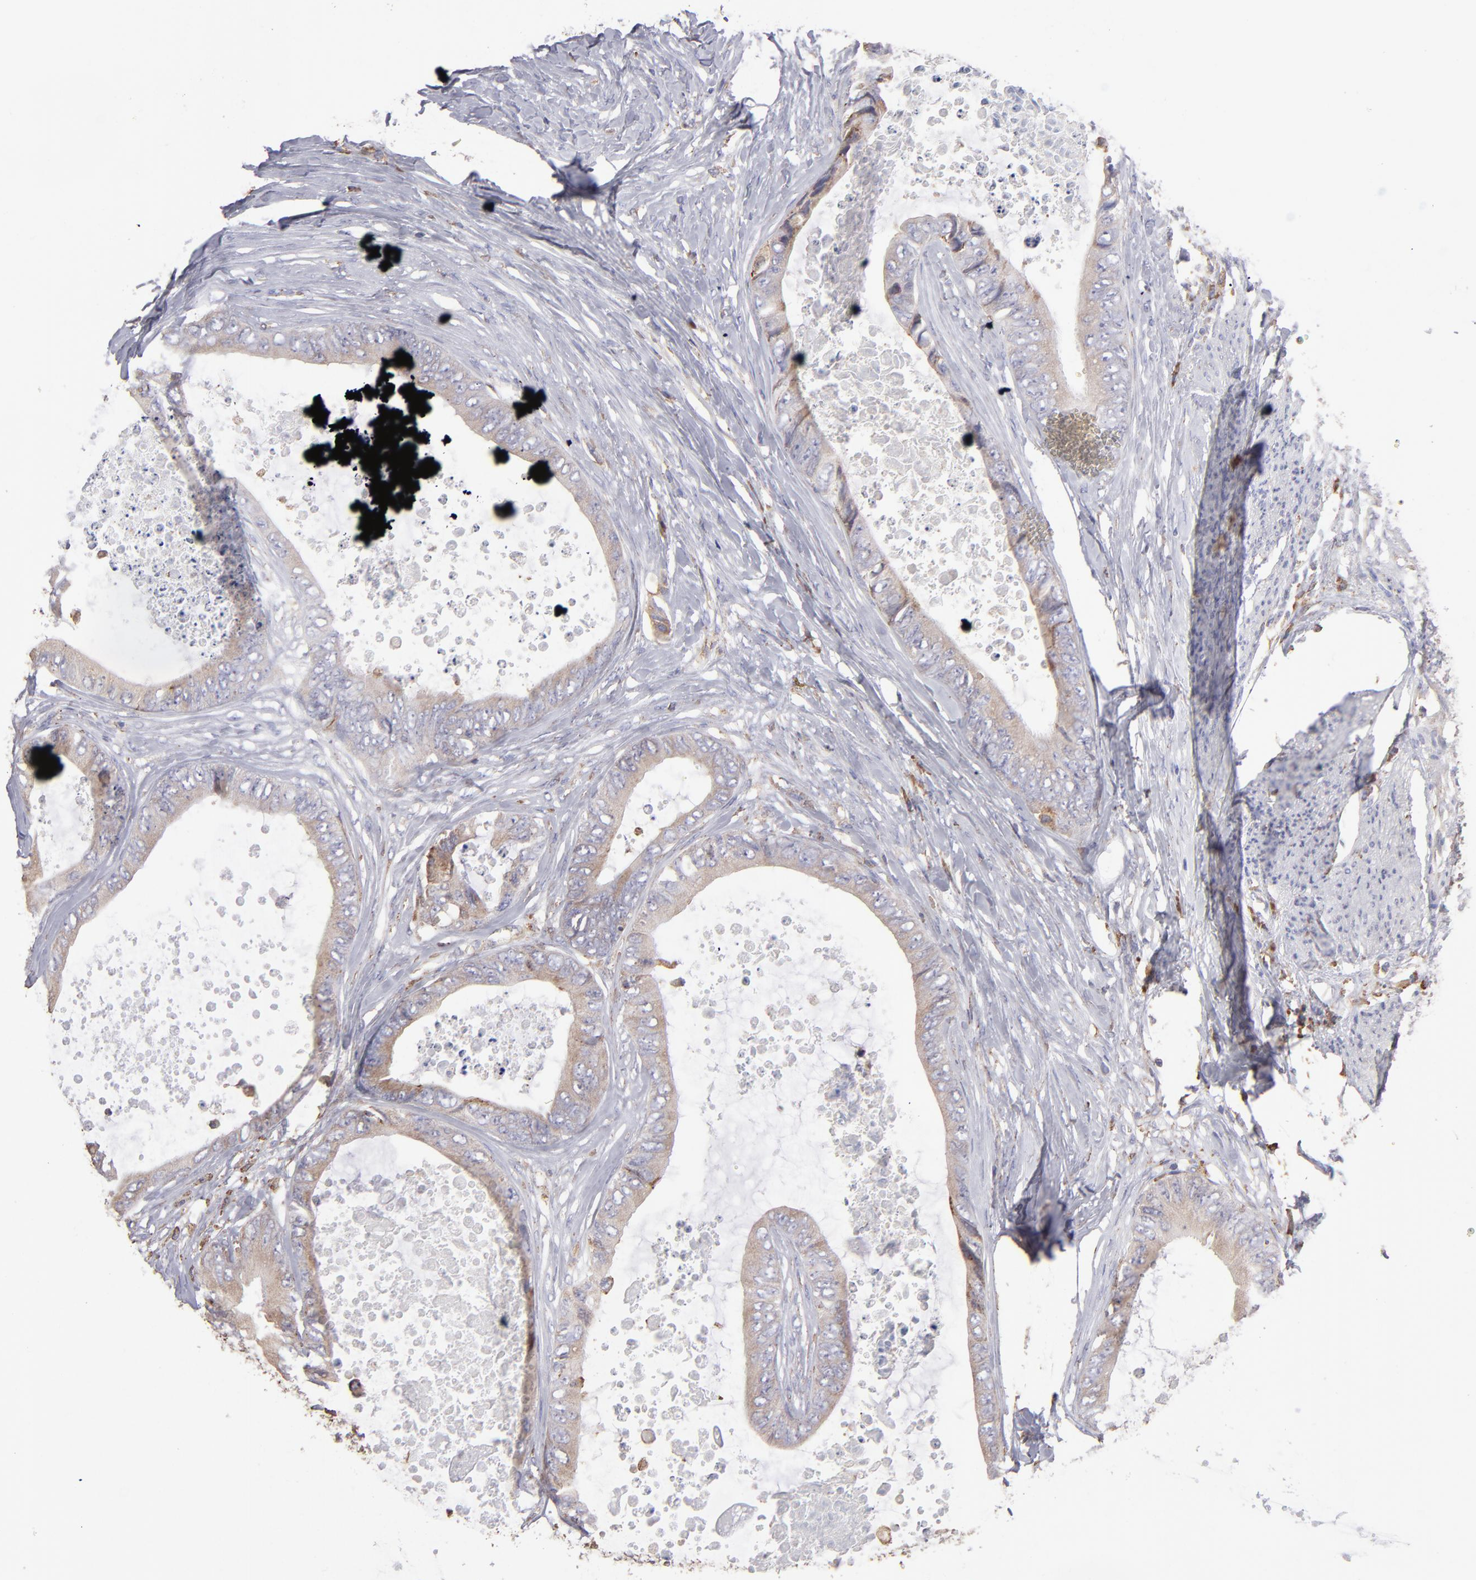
{"staining": {"intensity": "moderate", "quantity": ">75%", "location": "cytoplasmic/membranous"}, "tissue": "colorectal cancer", "cell_type": "Tumor cells", "image_type": "cancer", "snomed": [{"axis": "morphology", "description": "Normal tissue, NOS"}, {"axis": "morphology", "description": "Adenocarcinoma, NOS"}, {"axis": "topography", "description": "Rectum"}, {"axis": "topography", "description": "Peripheral nerve tissue"}], "caption": "Protein staining of colorectal cancer (adenocarcinoma) tissue shows moderate cytoplasmic/membranous expression in about >75% of tumor cells.", "gene": "CALR", "patient": {"sex": "female", "age": 77}}